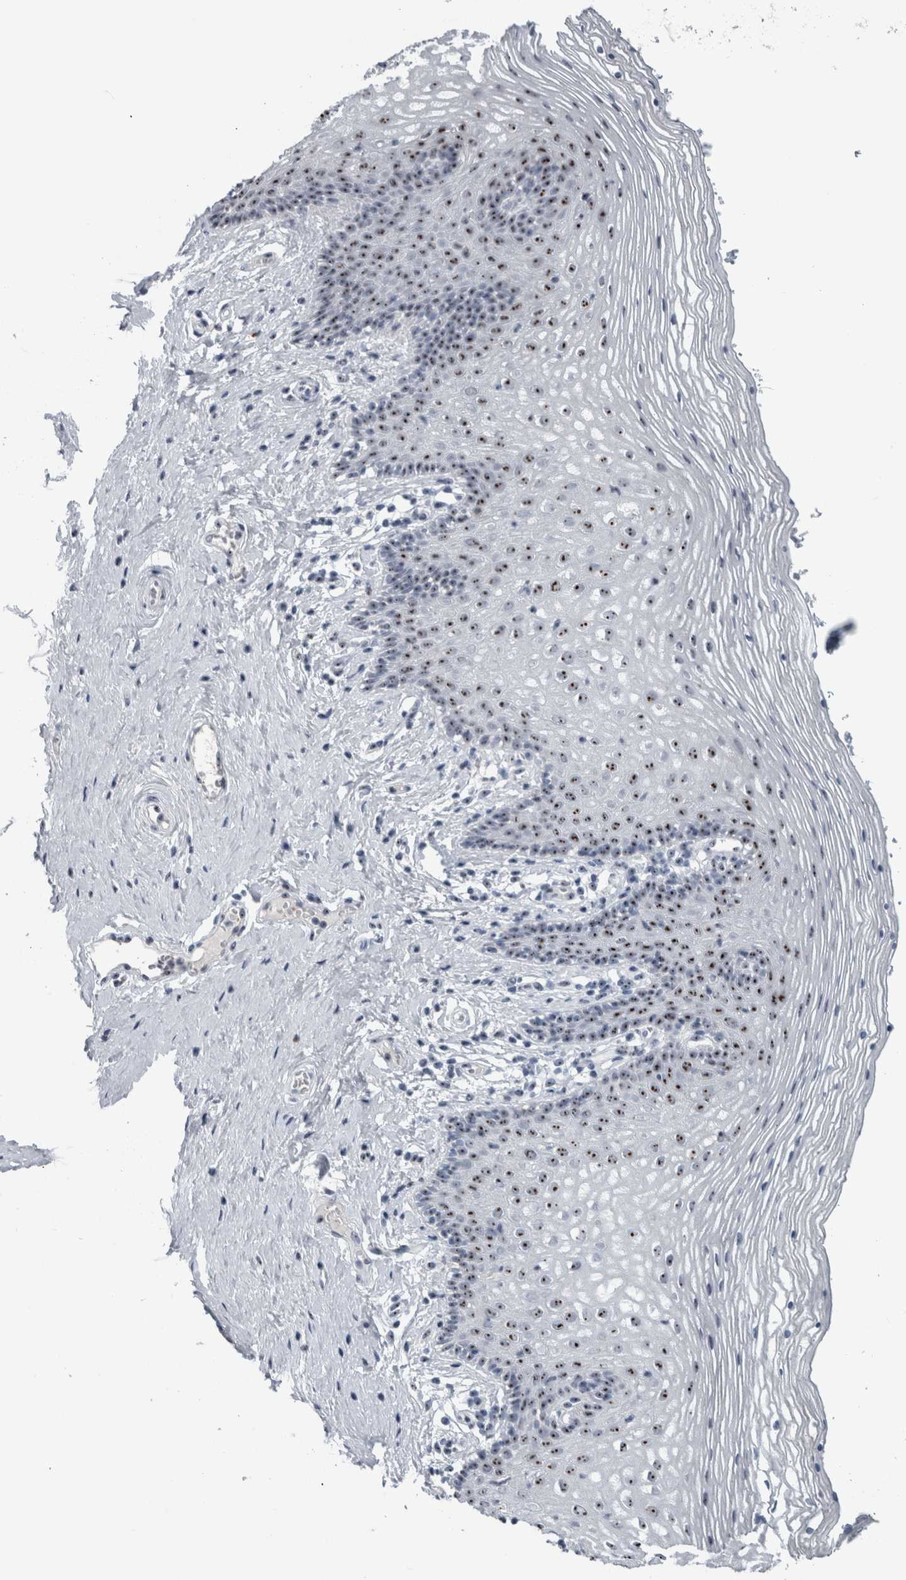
{"staining": {"intensity": "moderate", "quantity": ">75%", "location": "nuclear"}, "tissue": "vagina", "cell_type": "Squamous epithelial cells", "image_type": "normal", "snomed": [{"axis": "morphology", "description": "Normal tissue, NOS"}, {"axis": "topography", "description": "Vagina"}], "caption": "An immunohistochemistry photomicrograph of benign tissue is shown. Protein staining in brown labels moderate nuclear positivity in vagina within squamous epithelial cells.", "gene": "UTP6", "patient": {"sex": "female", "age": 32}}